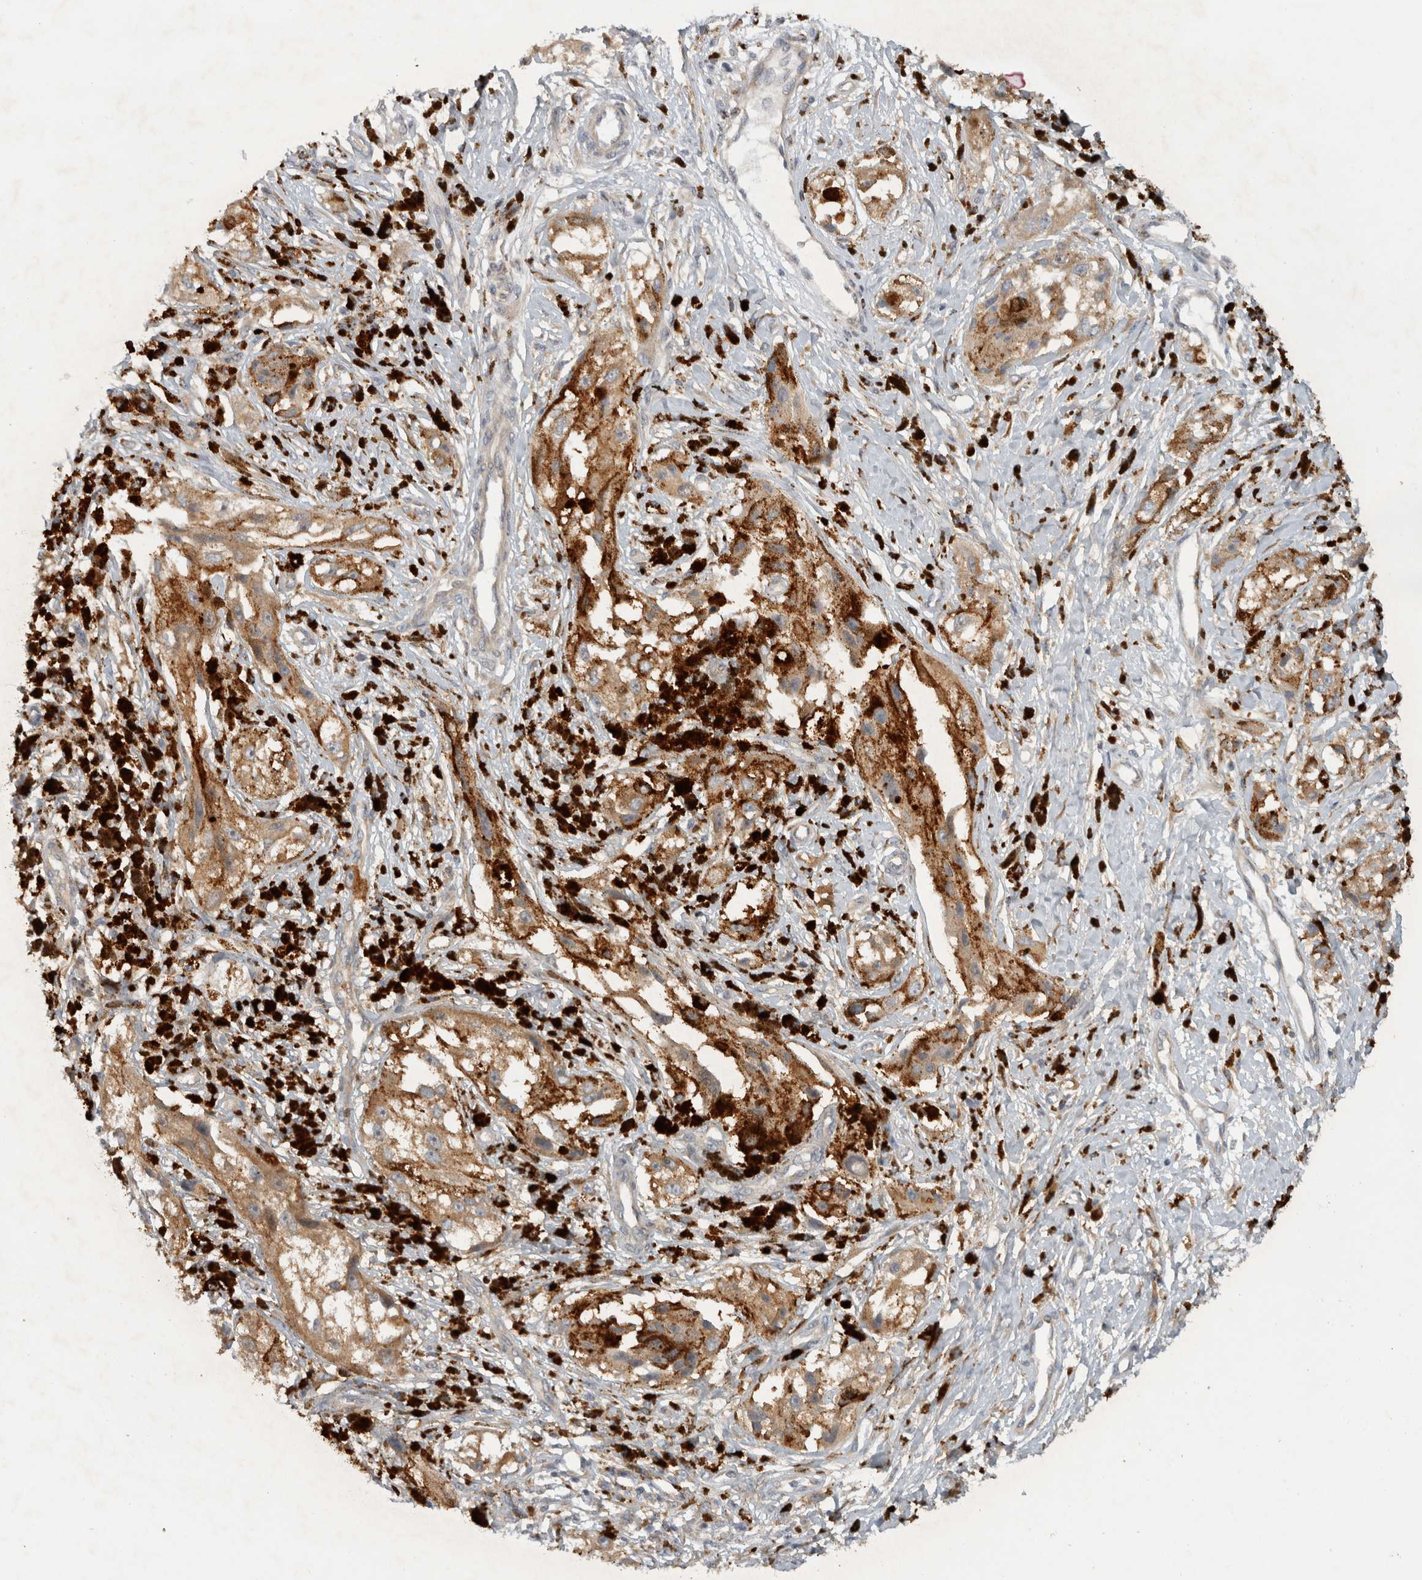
{"staining": {"intensity": "moderate", "quantity": ">75%", "location": "cytoplasmic/membranous"}, "tissue": "melanoma", "cell_type": "Tumor cells", "image_type": "cancer", "snomed": [{"axis": "morphology", "description": "Malignant melanoma, NOS"}, {"axis": "topography", "description": "Skin"}], "caption": "The photomicrograph demonstrates a brown stain indicating the presence of a protein in the cytoplasmic/membranous of tumor cells in malignant melanoma.", "gene": "VEPH1", "patient": {"sex": "male", "age": 88}}